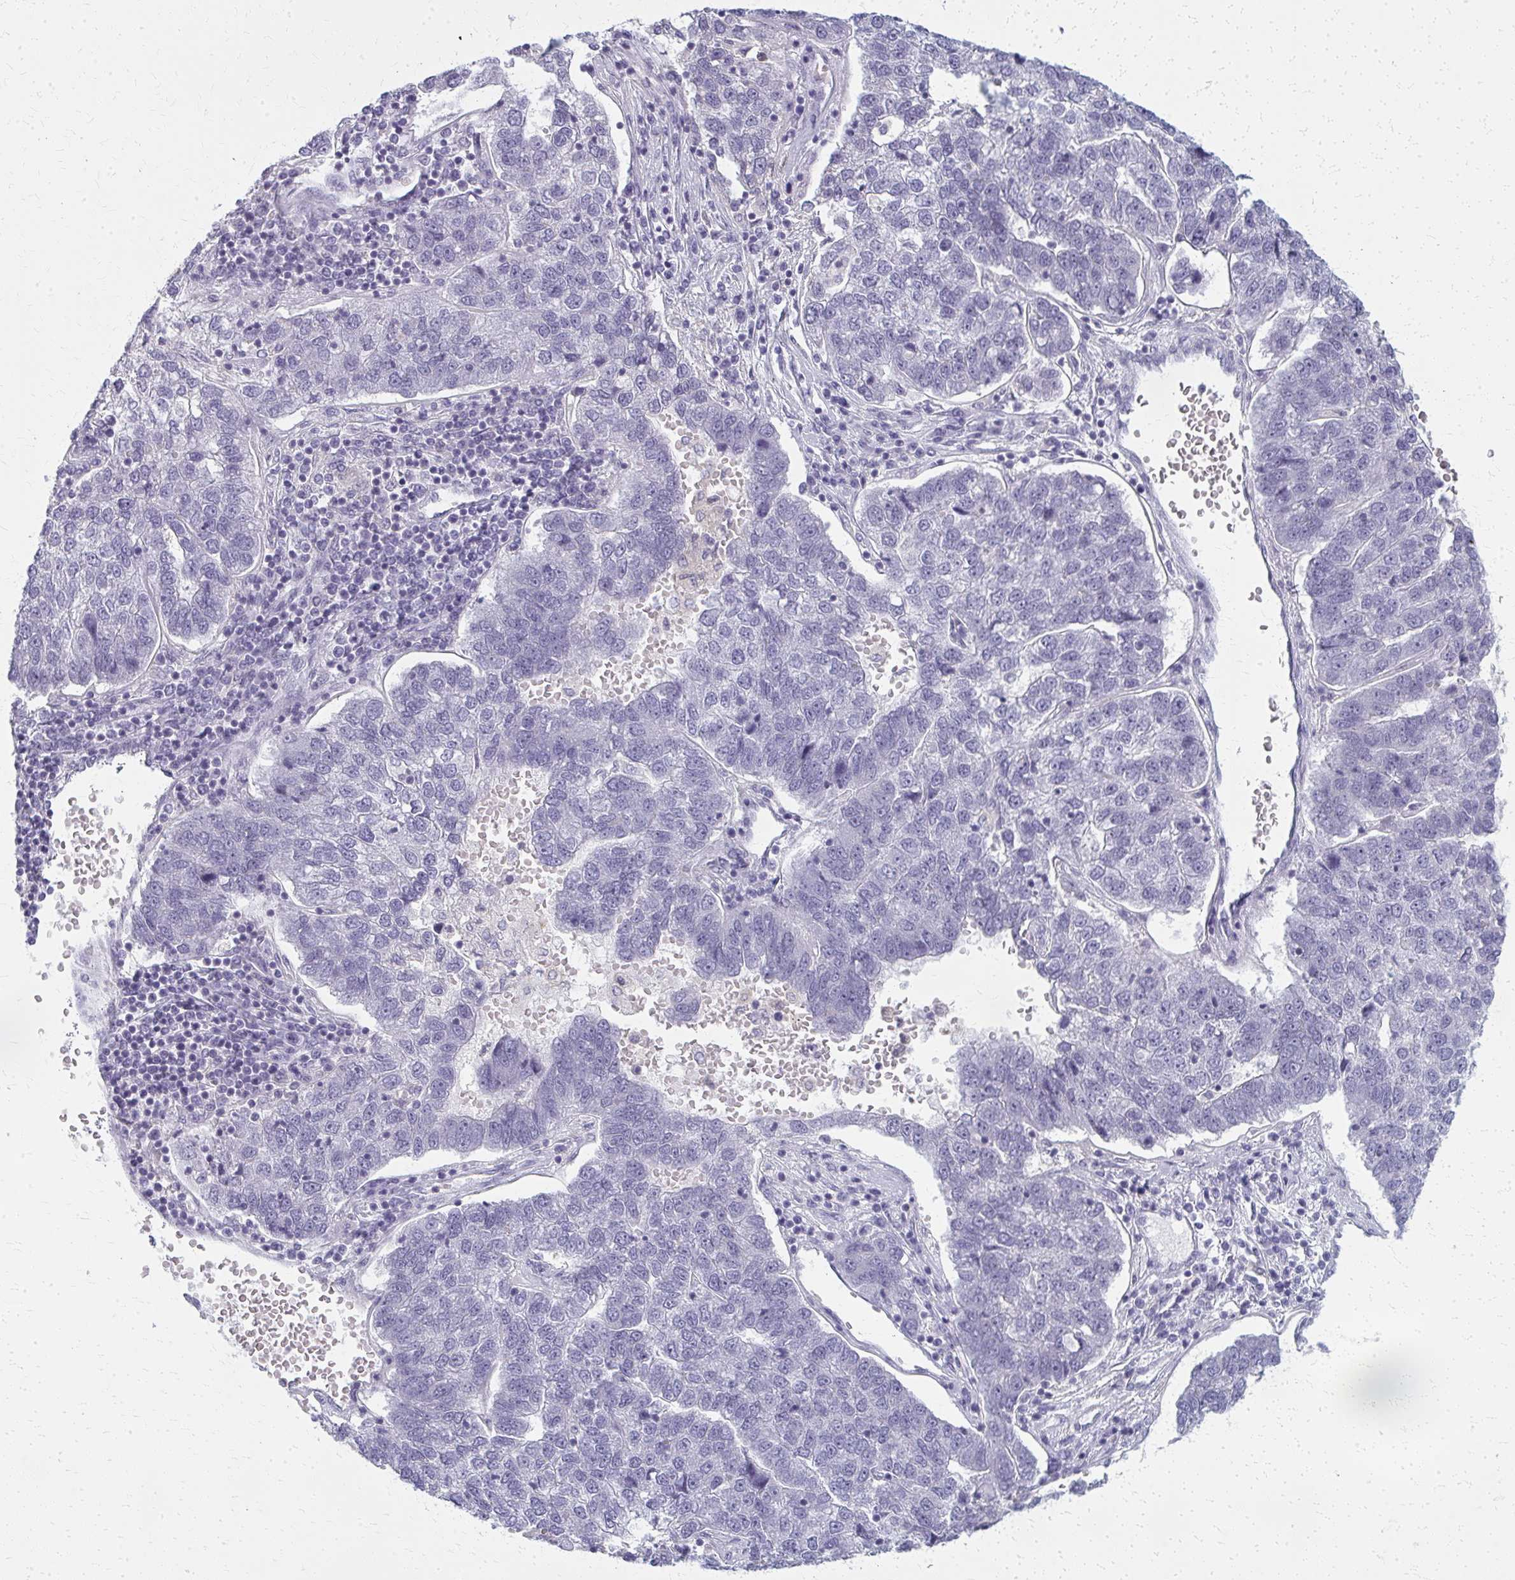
{"staining": {"intensity": "negative", "quantity": "none", "location": "none"}, "tissue": "pancreatic cancer", "cell_type": "Tumor cells", "image_type": "cancer", "snomed": [{"axis": "morphology", "description": "Adenocarcinoma, NOS"}, {"axis": "topography", "description": "Pancreas"}], "caption": "Immunohistochemical staining of pancreatic cancer displays no significant expression in tumor cells. Brightfield microscopy of immunohistochemistry (IHC) stained with DAB (3,3'-diaminobenzidine) (brown) and hematoxylin (blue), captured at high magnification.", "gene": "CASQ2", "patient": {"sex": "female", "age": 61}}